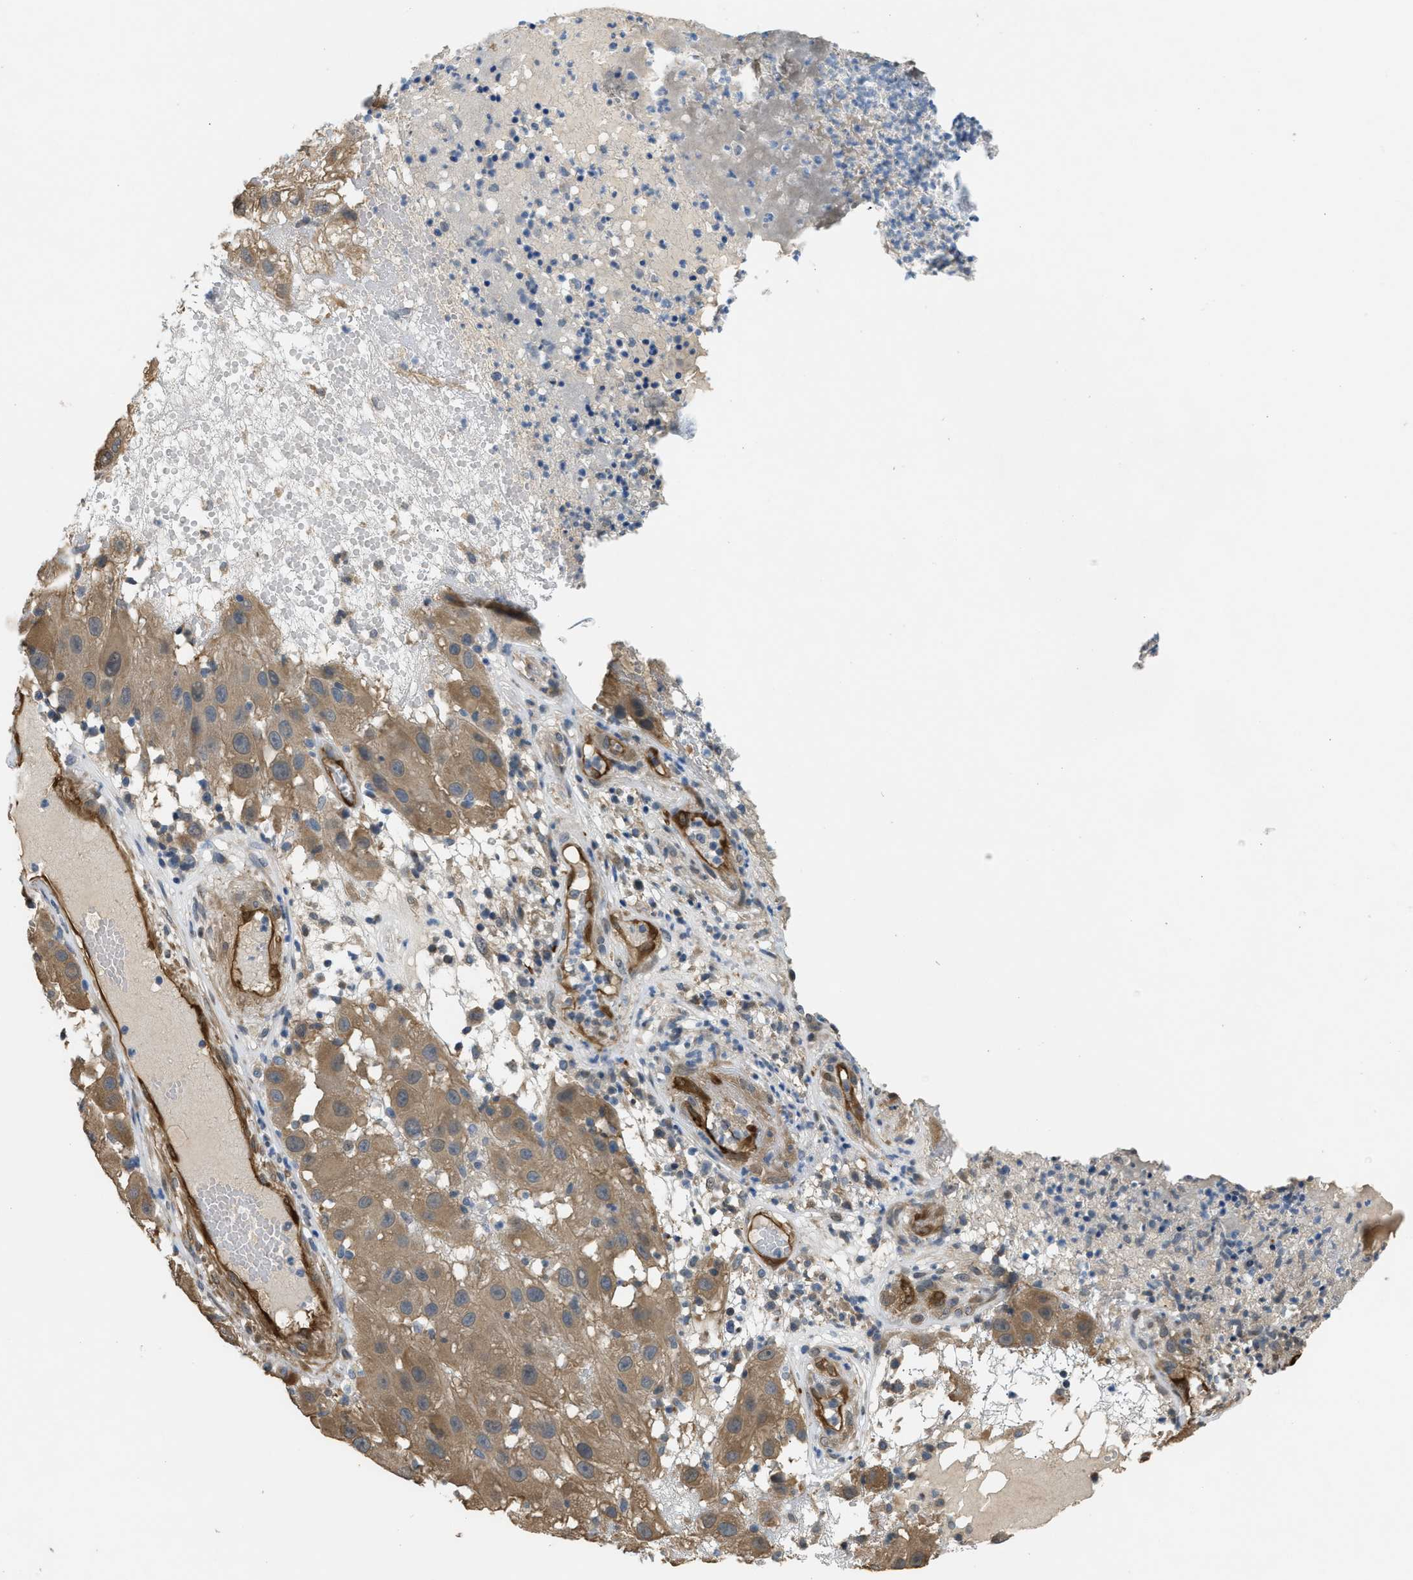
{"staining": {"intensity": "moderate", "quantity": ">75%", "location": "cytoplasmic/membranous"}, "tissue": "melanoma", "cell_type": "Tumor cells", "image_type": "cancer", "snomed": [{"axis": "morphology", "description": "Malignant melanoma, NOS"}, {"axis": "topography", "description": "Skin"}], "caption": "There is medium levels of moderate cytoplasmic/membranous staining in tumor cells of melanoma, as demonstrated by immunohistochemical staining (brown color).", "gene": "BAG3", "patient": {"sex": "female", "age": 81}}